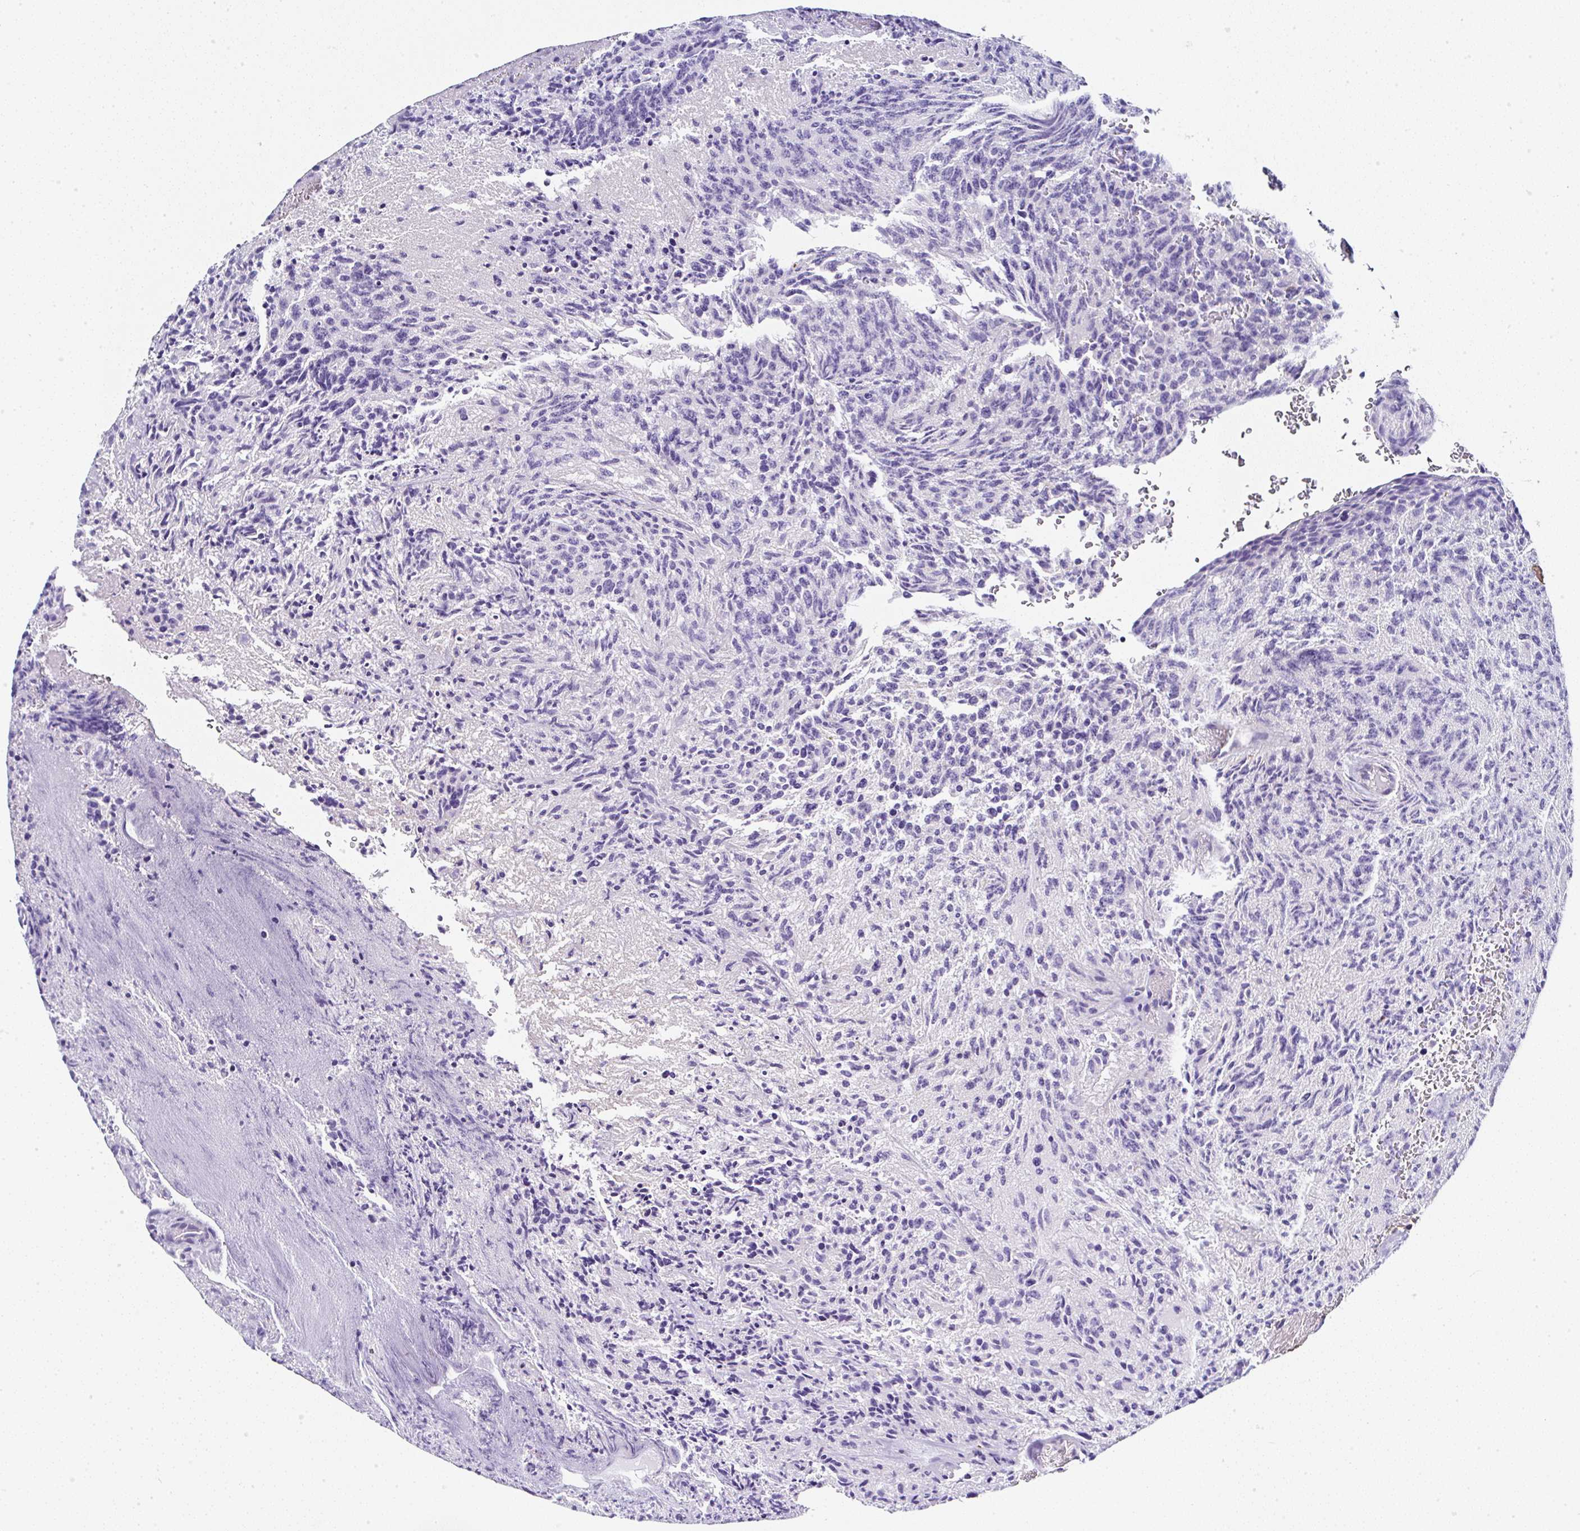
{"staining": {"intensity": "negative", "quantity": "none", "location": "none"}, "tissue": "glioma", "cell_type": "Tumor cells", "image_type": "cancer", "snomed": [{"axis": "morphology", "description": "Glioma, malignant, High grade"}, {"axis": "topography", "description": "Brain"}], "caption": "Tumor cells show no significant protein positivity in malignant glioma (high-grade). (DAB IHC visualized using brightfield microscopy, high magnification).", "gene": "PPFIA4", "patient": {"sex": "male", "age": 36}}